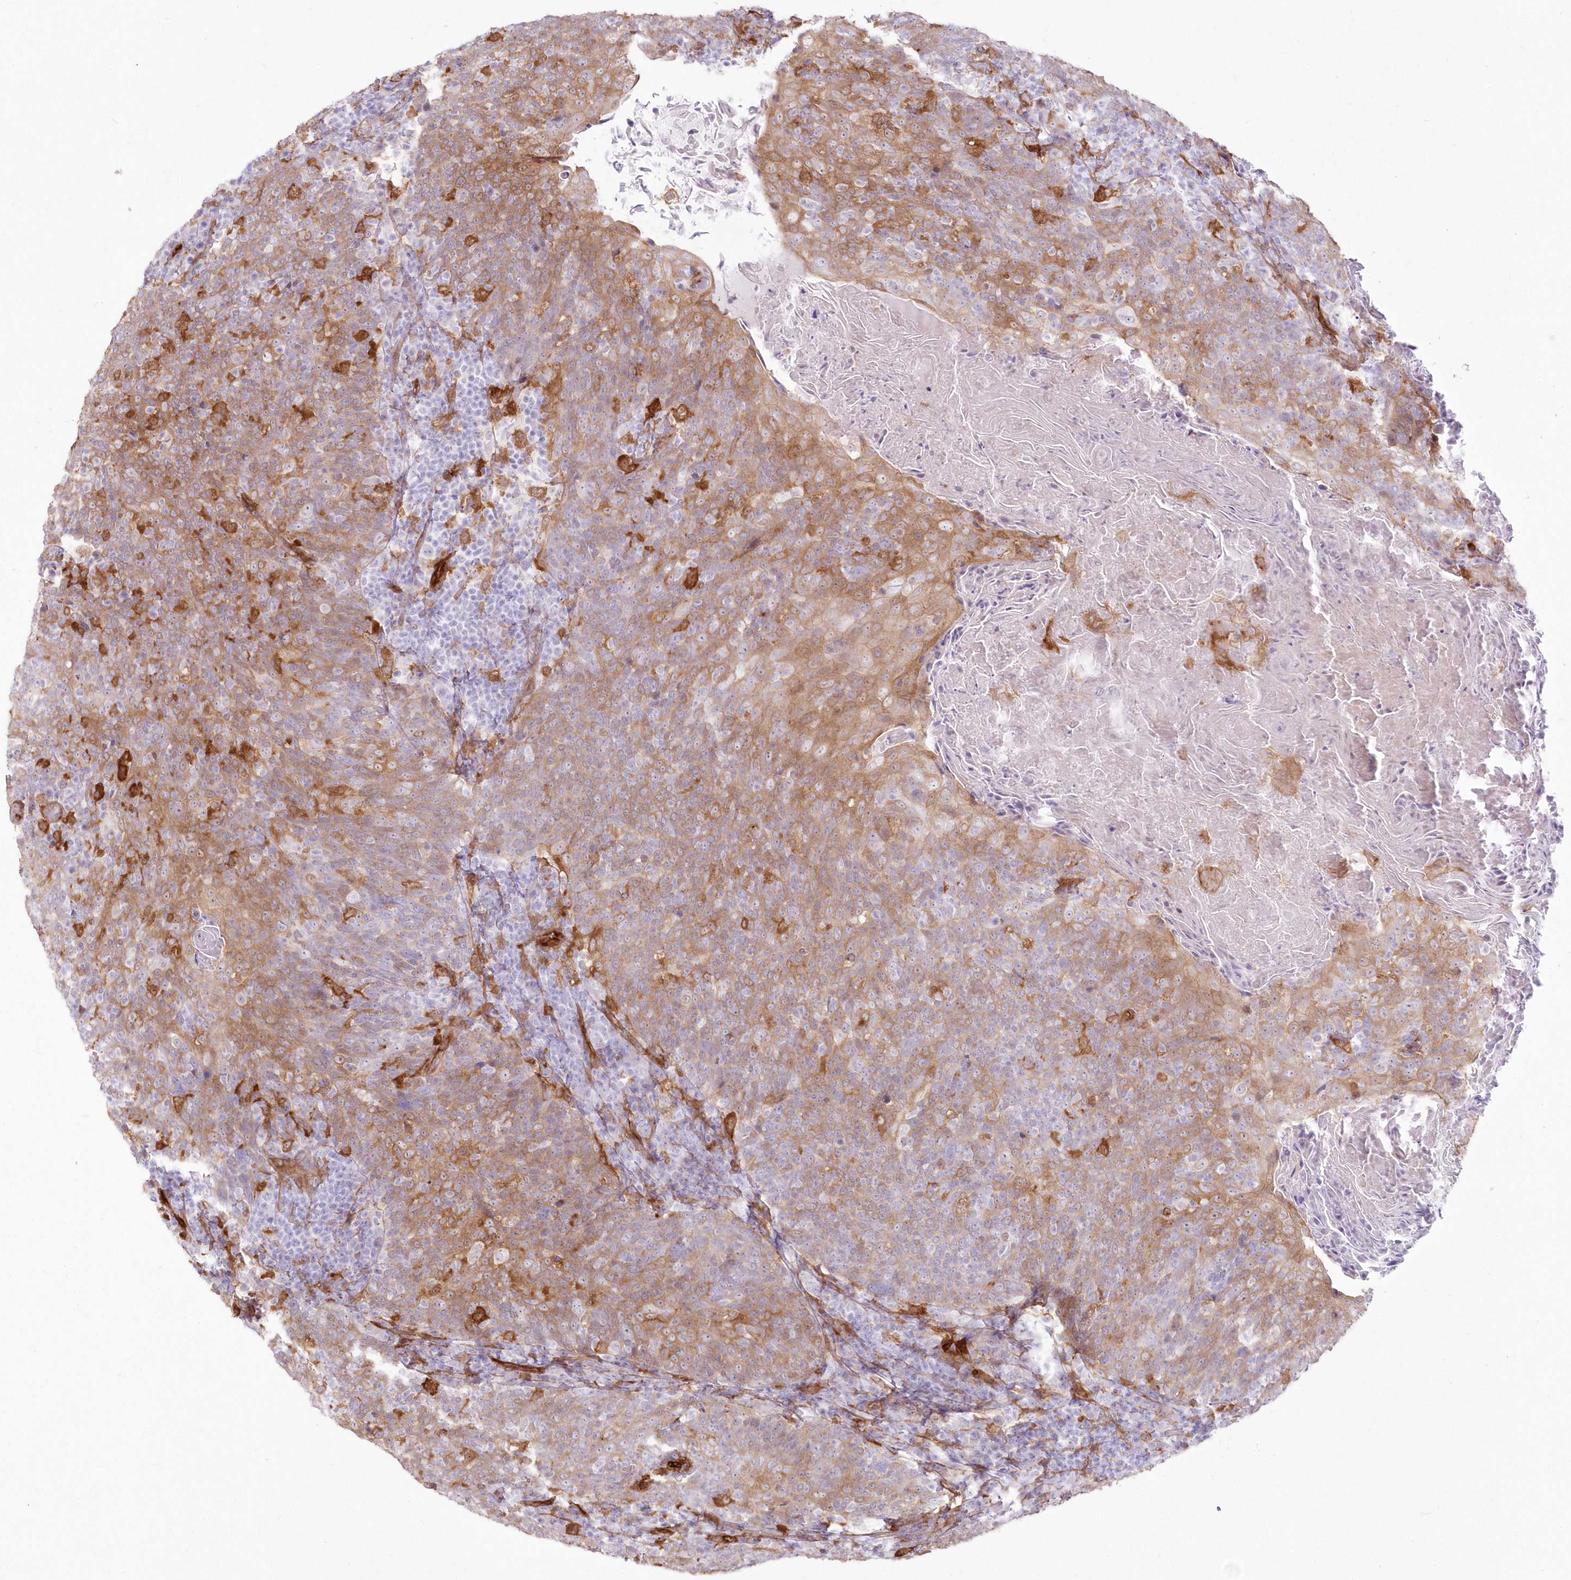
{"staining": {"intensity": "moderate", "quantity": ">75%", "location": "cytoplasmic/membranous"}, "tissue": "head and neck cancer", "cell_type": "Tumor cells", "image_type": "cancer", "snomed": [{"axis": "morphology", "description": "Squamous cell carcinoma, NOS"}, {"axis": "morphology", "description": "Squamous cell carcinoma, metastatic, NOS"}, {"axis": "topography", "description": "Lymph node"}, {"axis": "topography", "description": "Head-Neck"}], "caption": "A brown stain highlights moderate cytoplasmic/membranous expression of a protein in head and neck squamous cell carcinoma tumor cells. The staining is performed using DAB (3,3'-diaminobenzidine) brown chromogen to label protein expression. The nuclei are counter-stained blue using hematoxylin.", "gene": "SH3PXD2B", "patient": {"sex": "male", "age": 62}}